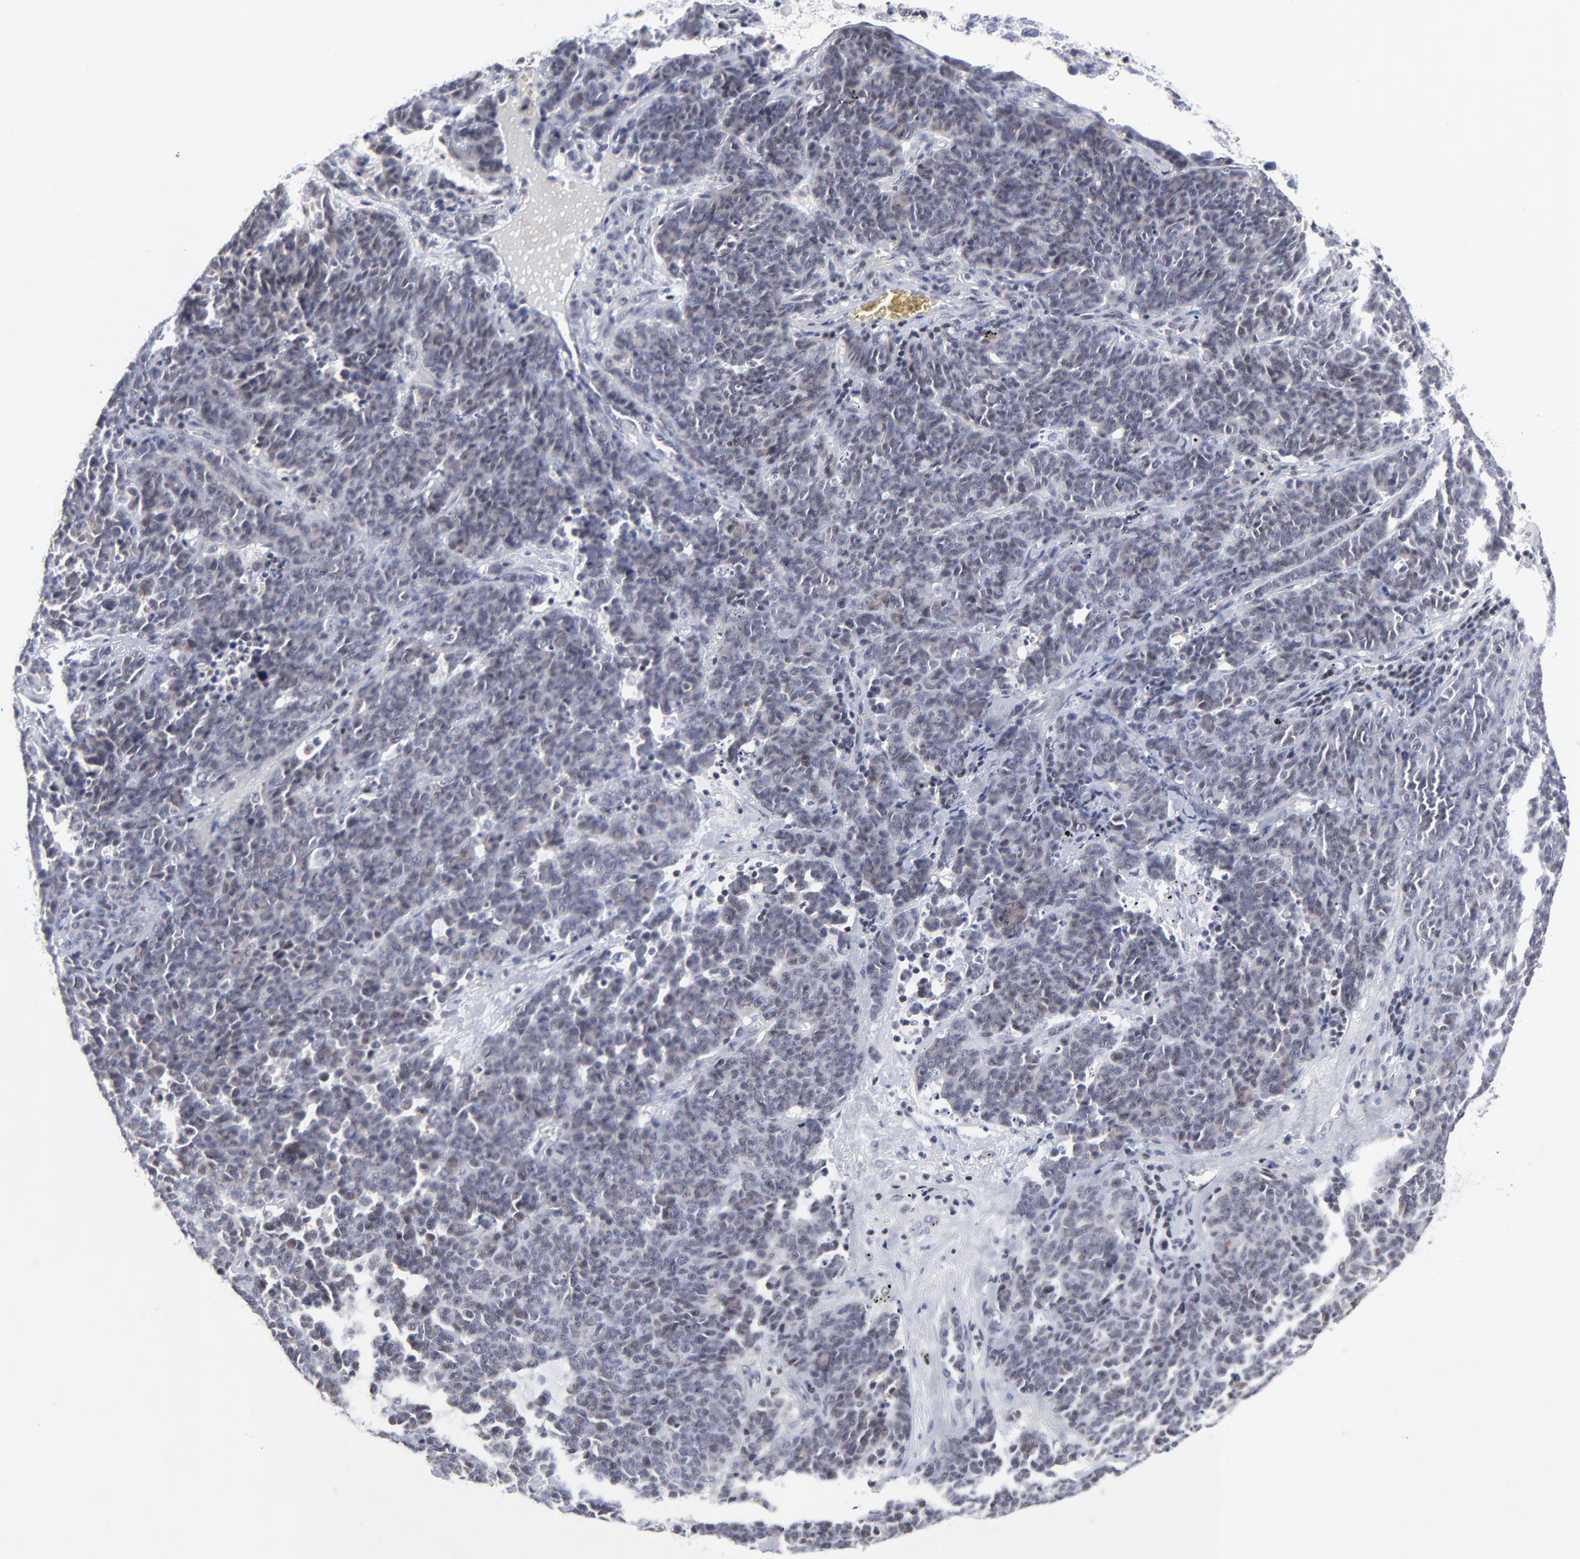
{"staining": {"intensity": "negative", "quantity": "none", "location": "none"}, "tissue": "lung cancer", "cell_type": "Tumor cells", "image_type": "cancer", "snomed": [{"axis": "morphology", "description": "Neoplasm, malignant, NOS"}, {"axis": "topography", "description": "Lung"}], "caption": "This is an immunohistochemistry (IHC) micrograph of human lung cancer (malignant neoplasm). There is no positivity in tumor cells.", "gene": "SP2", "patient": {"sex": "female", "age": 58}}